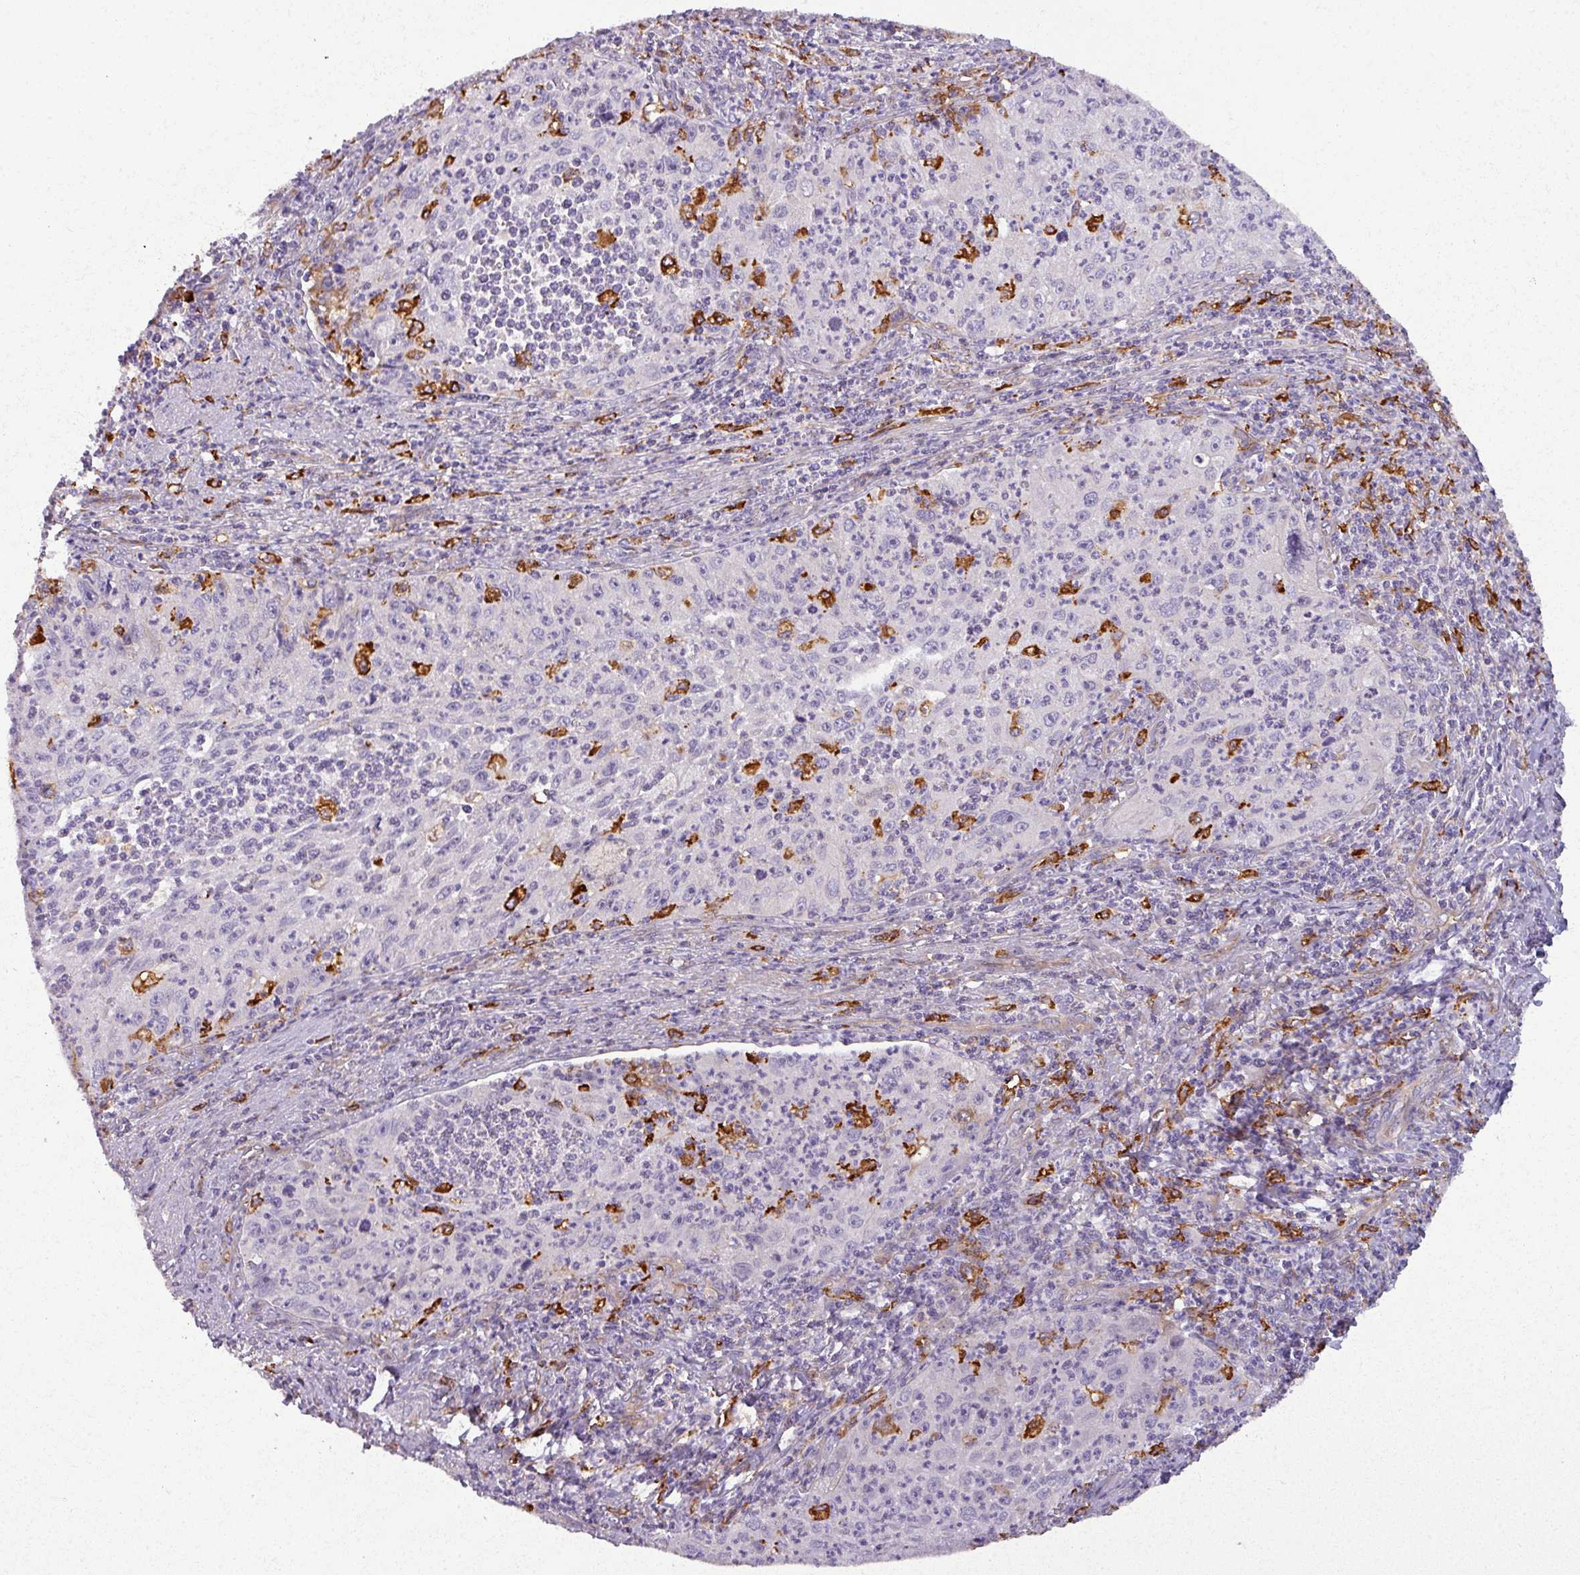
{"staining": {"intensity": "negative", "quantity": "none", "location": "none"}, "tissue": "cervical cancer", "cell_type": "Tumor cells", "image_type": "cancer", "snomed": [{"axis": "morphology", "description": "Squamous cell carcinoma, NOS"}, {"axis": "topography", "description": "Cervix"}], "caption": "Tumor cells are negative for protein expression in human squamous cell carcinoma (cervical).", "gene": "BUD23", "patient": {"sex": "female", "age": 30}}